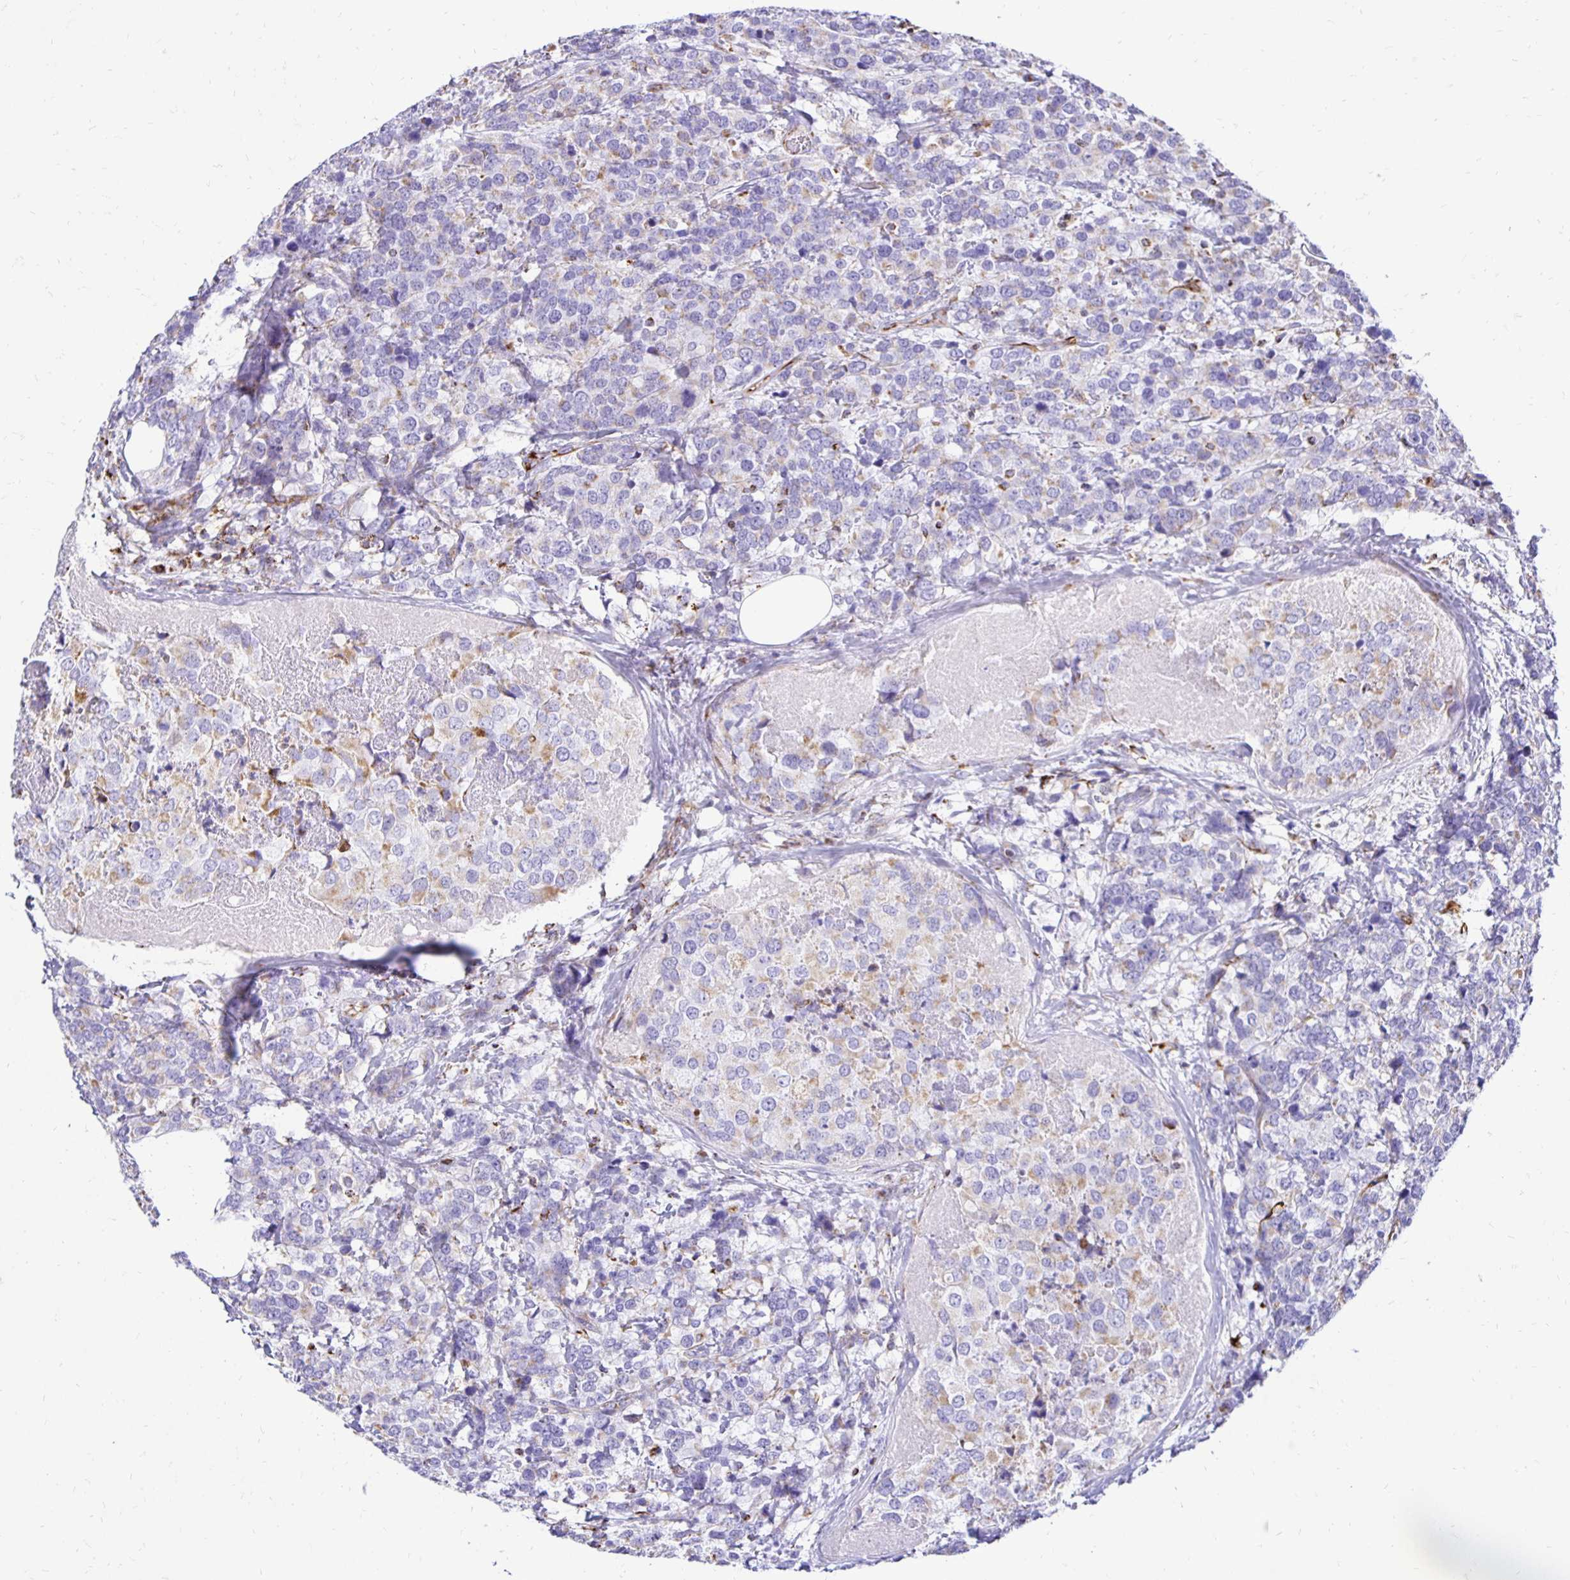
{"staining": {"intensity": "weak", "quantity": "<25%", "location": "cytoplasmic/membranous"}, "tissue": "breast cancer", "cell_type": "Tumor cells", "image_type": "cancer", "snomed": [{"axis": "morphology", "description": "Lobular carcinoma"}, {"axis": "topography", "description": "Breast"}], "caption": "This is an immunohistochemistry photomicrograph of human lobular carcinoma (breast). There is no positivity in tumor cells.", "gene": "PLAAT2", "patient": {"sex": "female", "age": 59}}